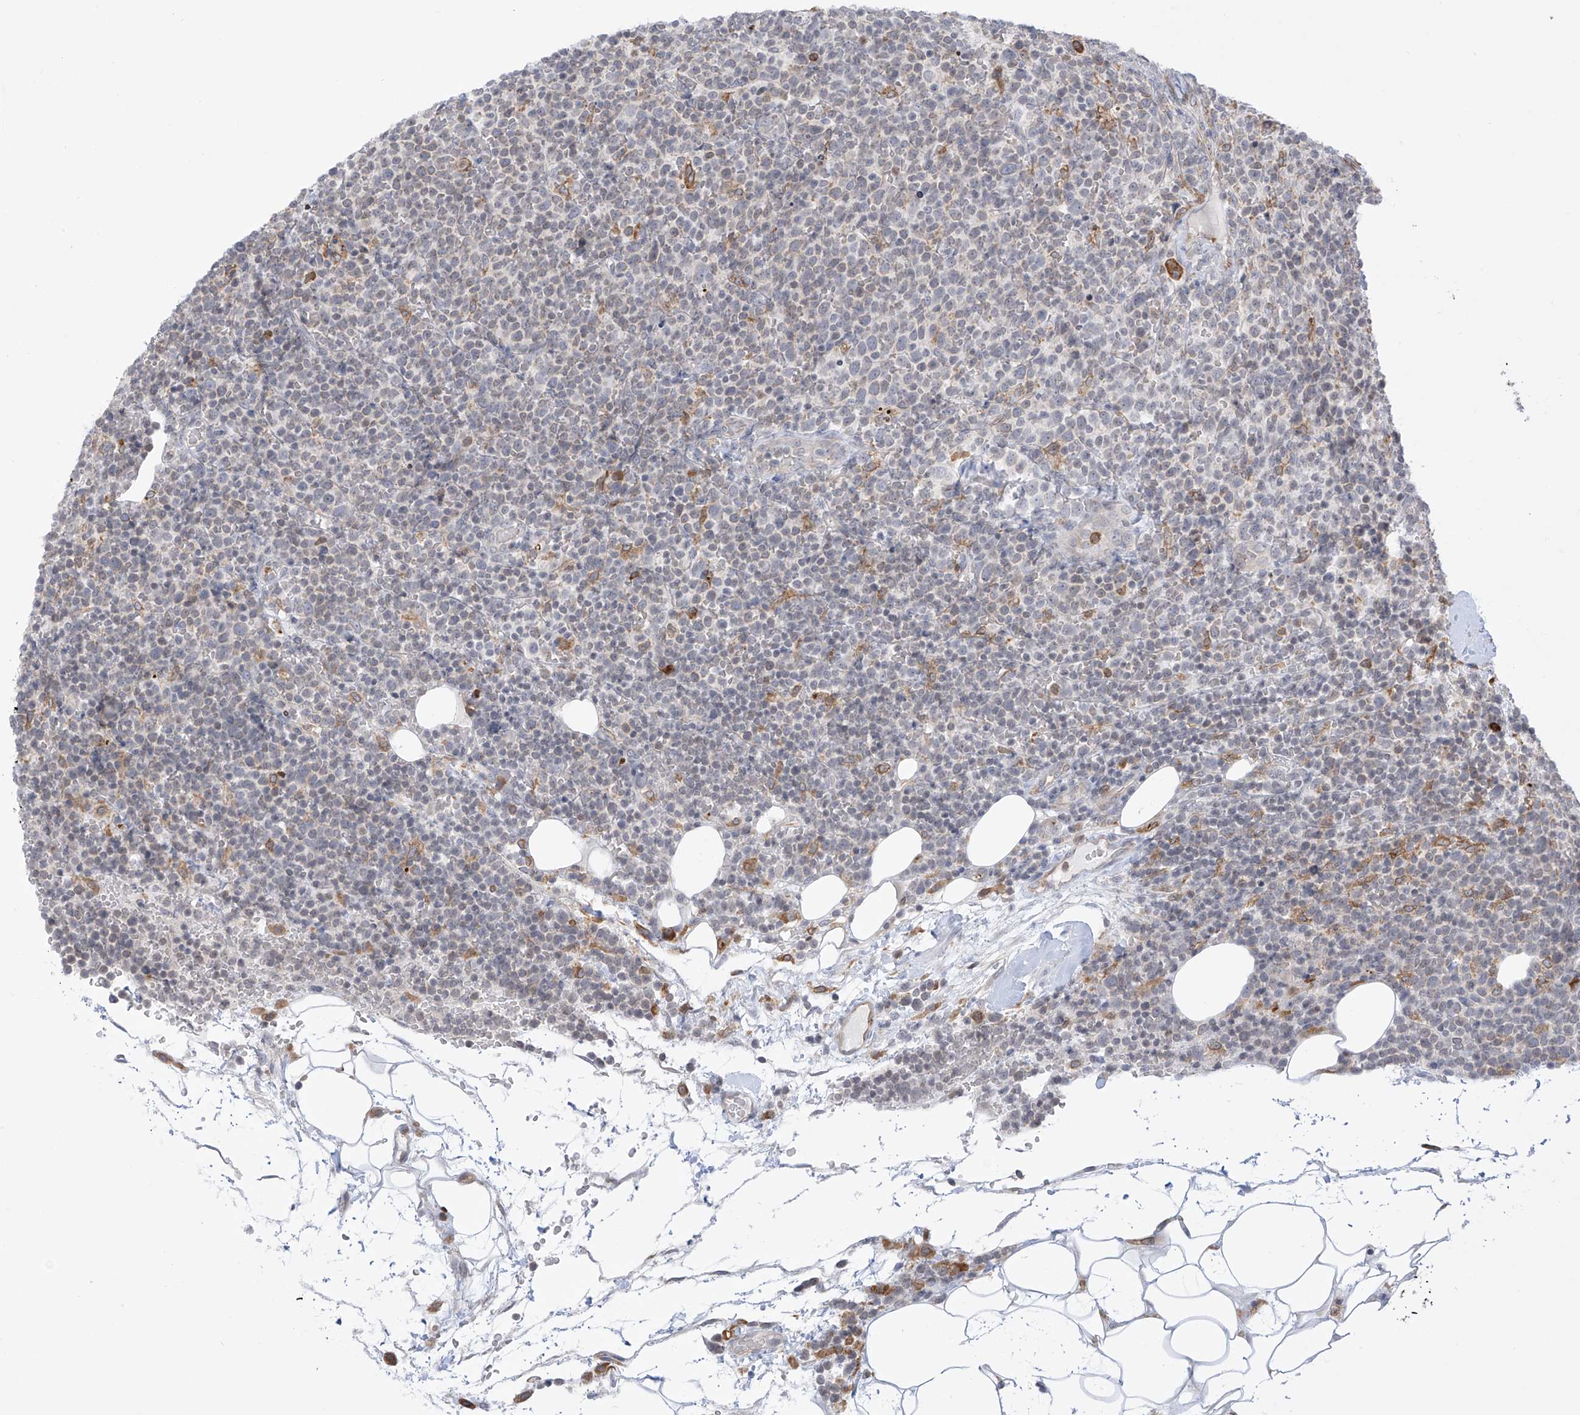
{"staining": {"intensity": "negative", "quantity": "none", "location": "none"}, "tissue": "lymphoma", "cell_type": "Tumor cells", "image_type": "cancer", "snomed": [{"axis": "morphology", "description": "Malignant lymphoma, non-Hodgkin's type, High grade"}, {"axis": "topography", "description": "Lymph node"}], "caption": "Photomicrograph shows no protein staining in tumor cells of high-grade malignant lymphoma, non-Hodgkin's type tissue. (Immunohistochemistry, brightfield microscopy, high magnification).", "gene": "TBXAS1", "patient": {"sex": "male", "age": 61}}